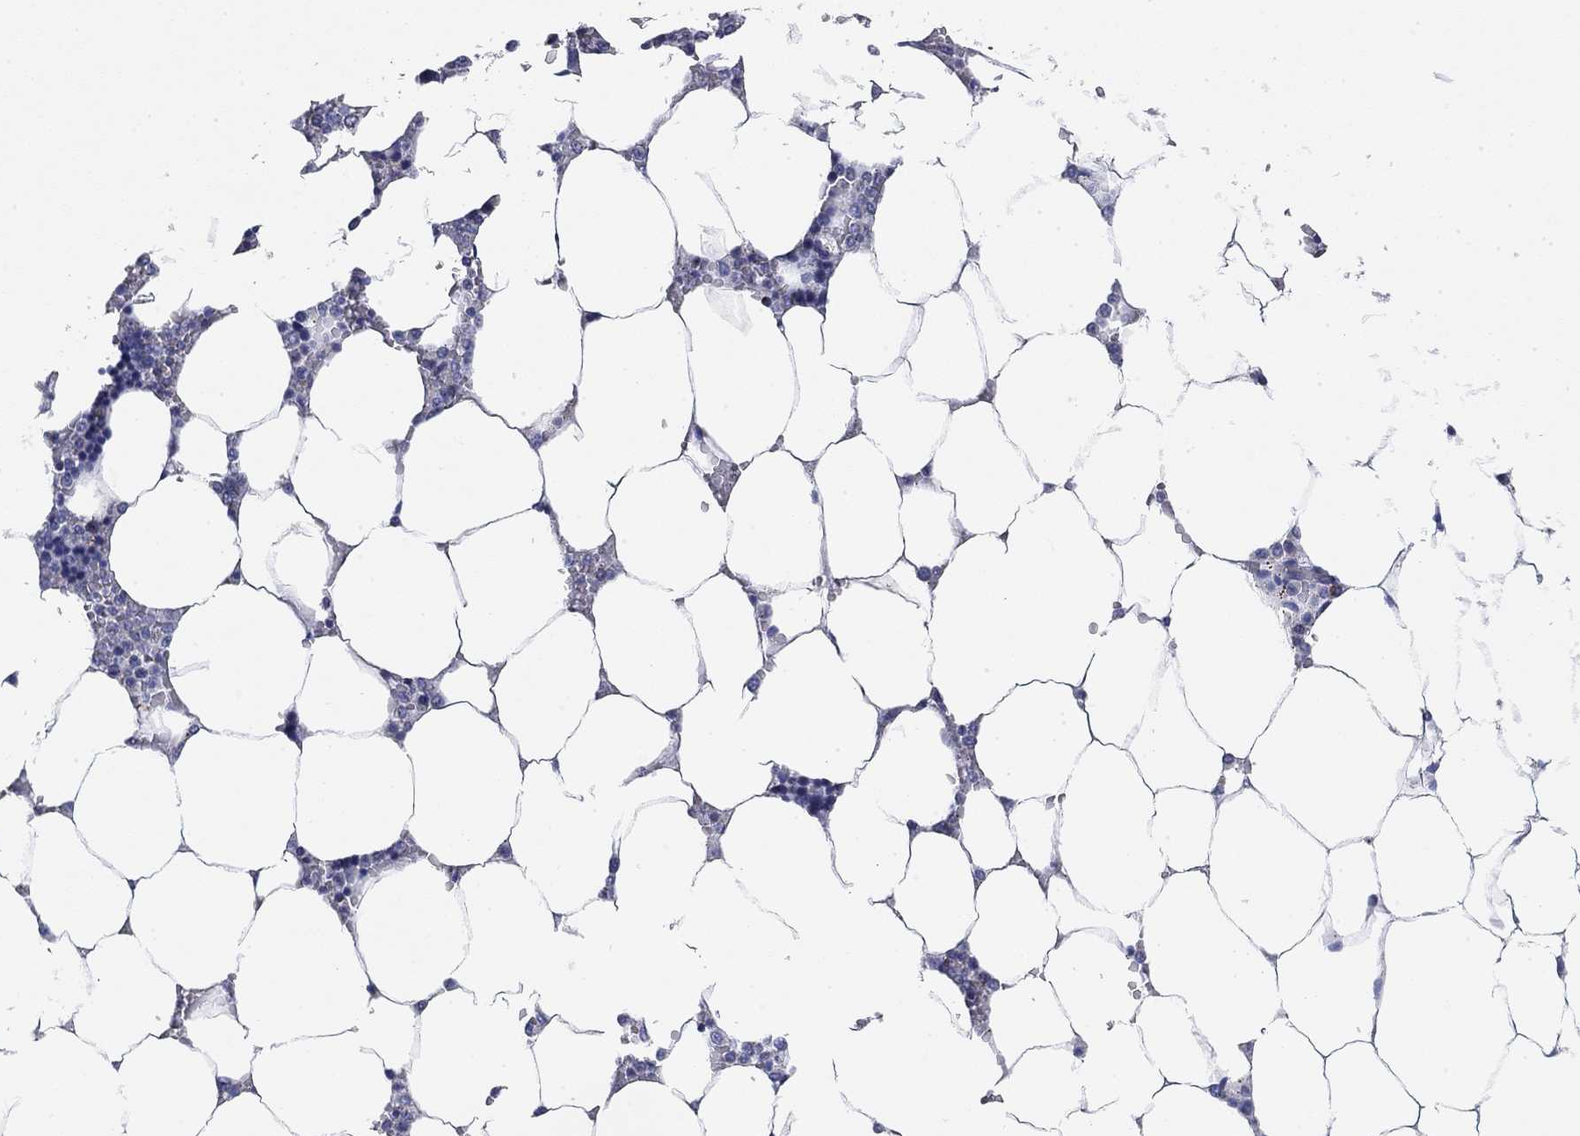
{"staining": {"intensity": "negative", "quantity": "none", "location": "none"}, "tissue": "bone marrow", "cell_type": "Hematopoietic cells", "image_type": "normal", "snomed": [{"axis": "morphology", "description": "Normal tissue, NOS"}, {"axis": "topography", "description": "Bone marrow"}], "caption": "DAB (3,3'-diaminobenzidine) immunohistochemical staining of normal bone marrow shows no significant positivity in hematopoietic cells.", "gene": "NACAD", "patient": {"sex": "male", "age": 63}}